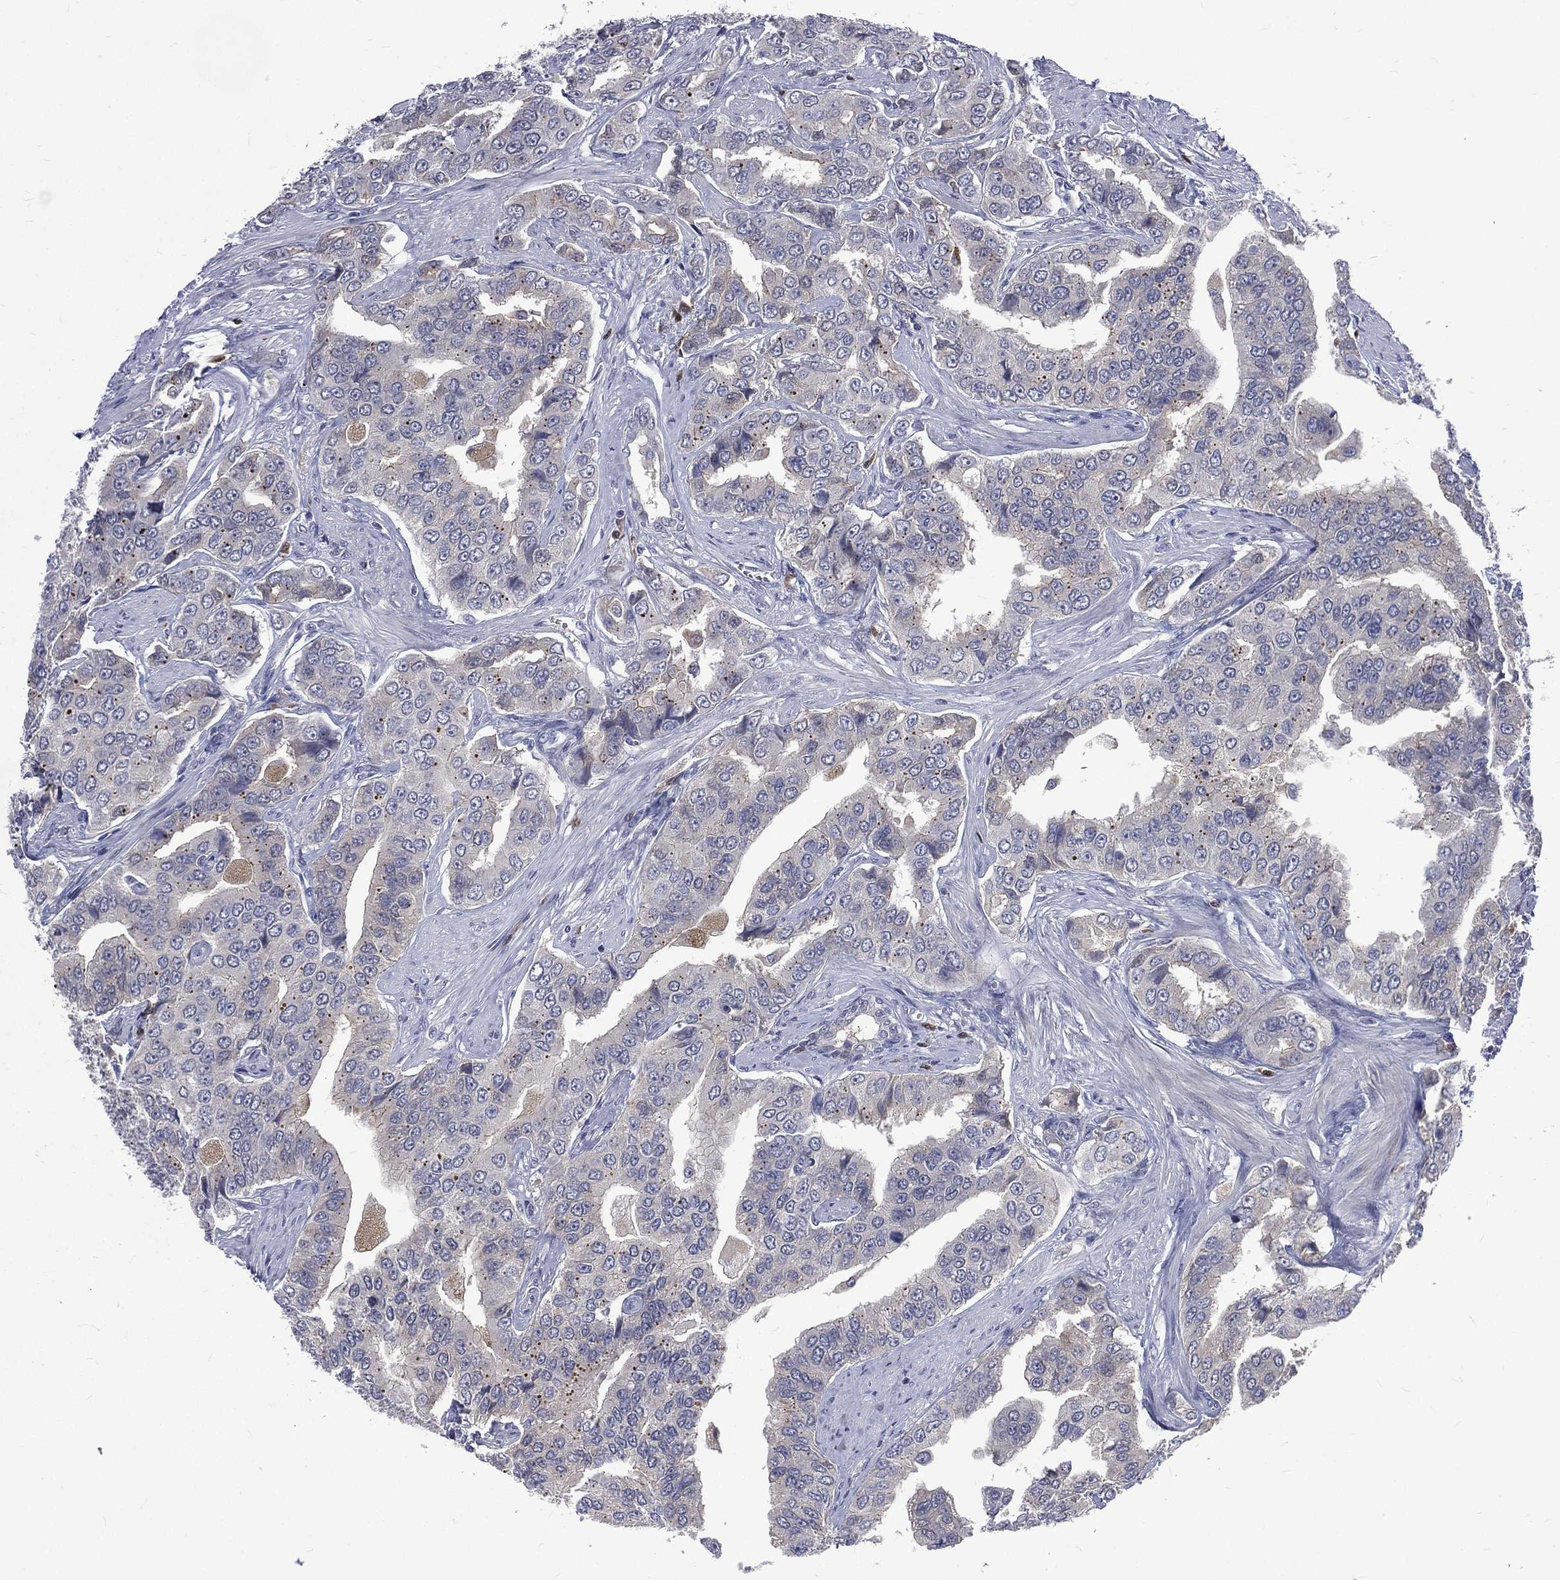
{"staining": {"intensity": "negative", "quantity": "none", "location": "none"}, "tissue": "prostate cancer", "cell_type": "Tumor cells", "image_type": "cancer", "snomed": [{"axis": "morphology", "description": "Adenocarcinoma, NOS"}, {"axis": "topography", "description": "Prostate and seminal vesicle, NOS"}, {"axis": "topography", "description": "Prostate"}], "caption": "Prostate cancer (adenocarcinoma) was stained to show a protein in brown. There is no significant positivity in tumor cells. (DAB (3,3'-diaminobenzidine) immunohistochemistry (IHC) with hematoxylin counter stain).", "gene": "CA12", "patient": {"sex": "male", "age": 69}}